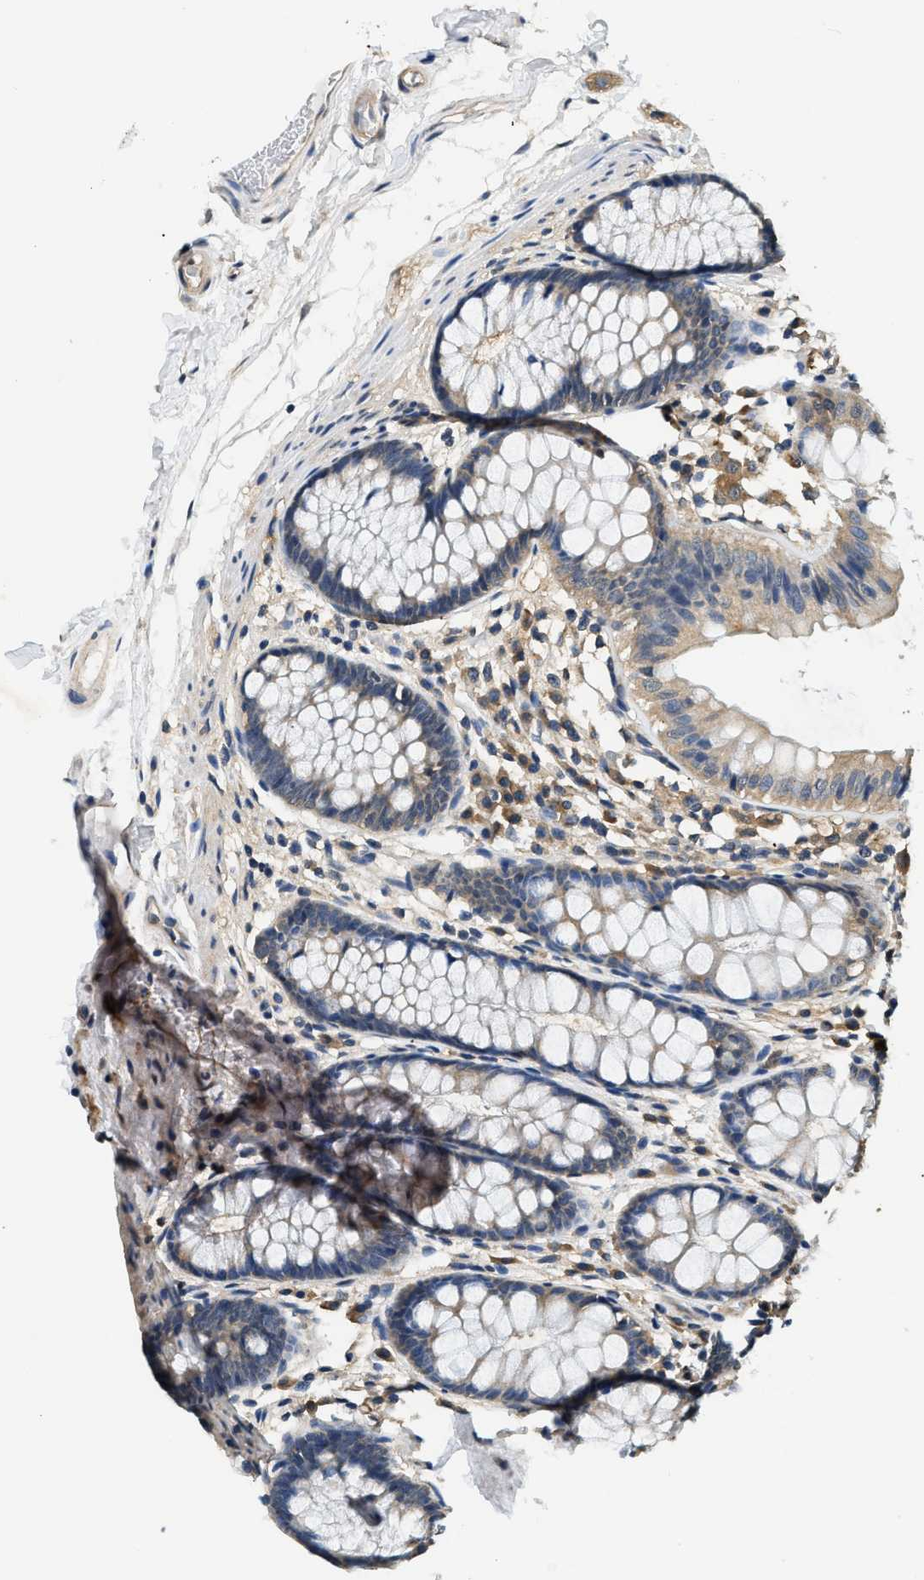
{"staining": {"intensity": "negative", "quantity": "none", "location": "none"}, "tissue": "colon", "cell_type": "Endothelial cells", "image_type": "normal", "snomed": [{"axis": "morphology", "description": "Normal tissue, NOS"}, {"axis": "topography", "description": "Colon"}], "caption": "This is an immunohistochemistry (IHC) photomicrograph of unremarkable human colon. There is no staining in endothelial cells.", "gene": "BCL7C", "patient": {"sex": "female", "age": 56}}